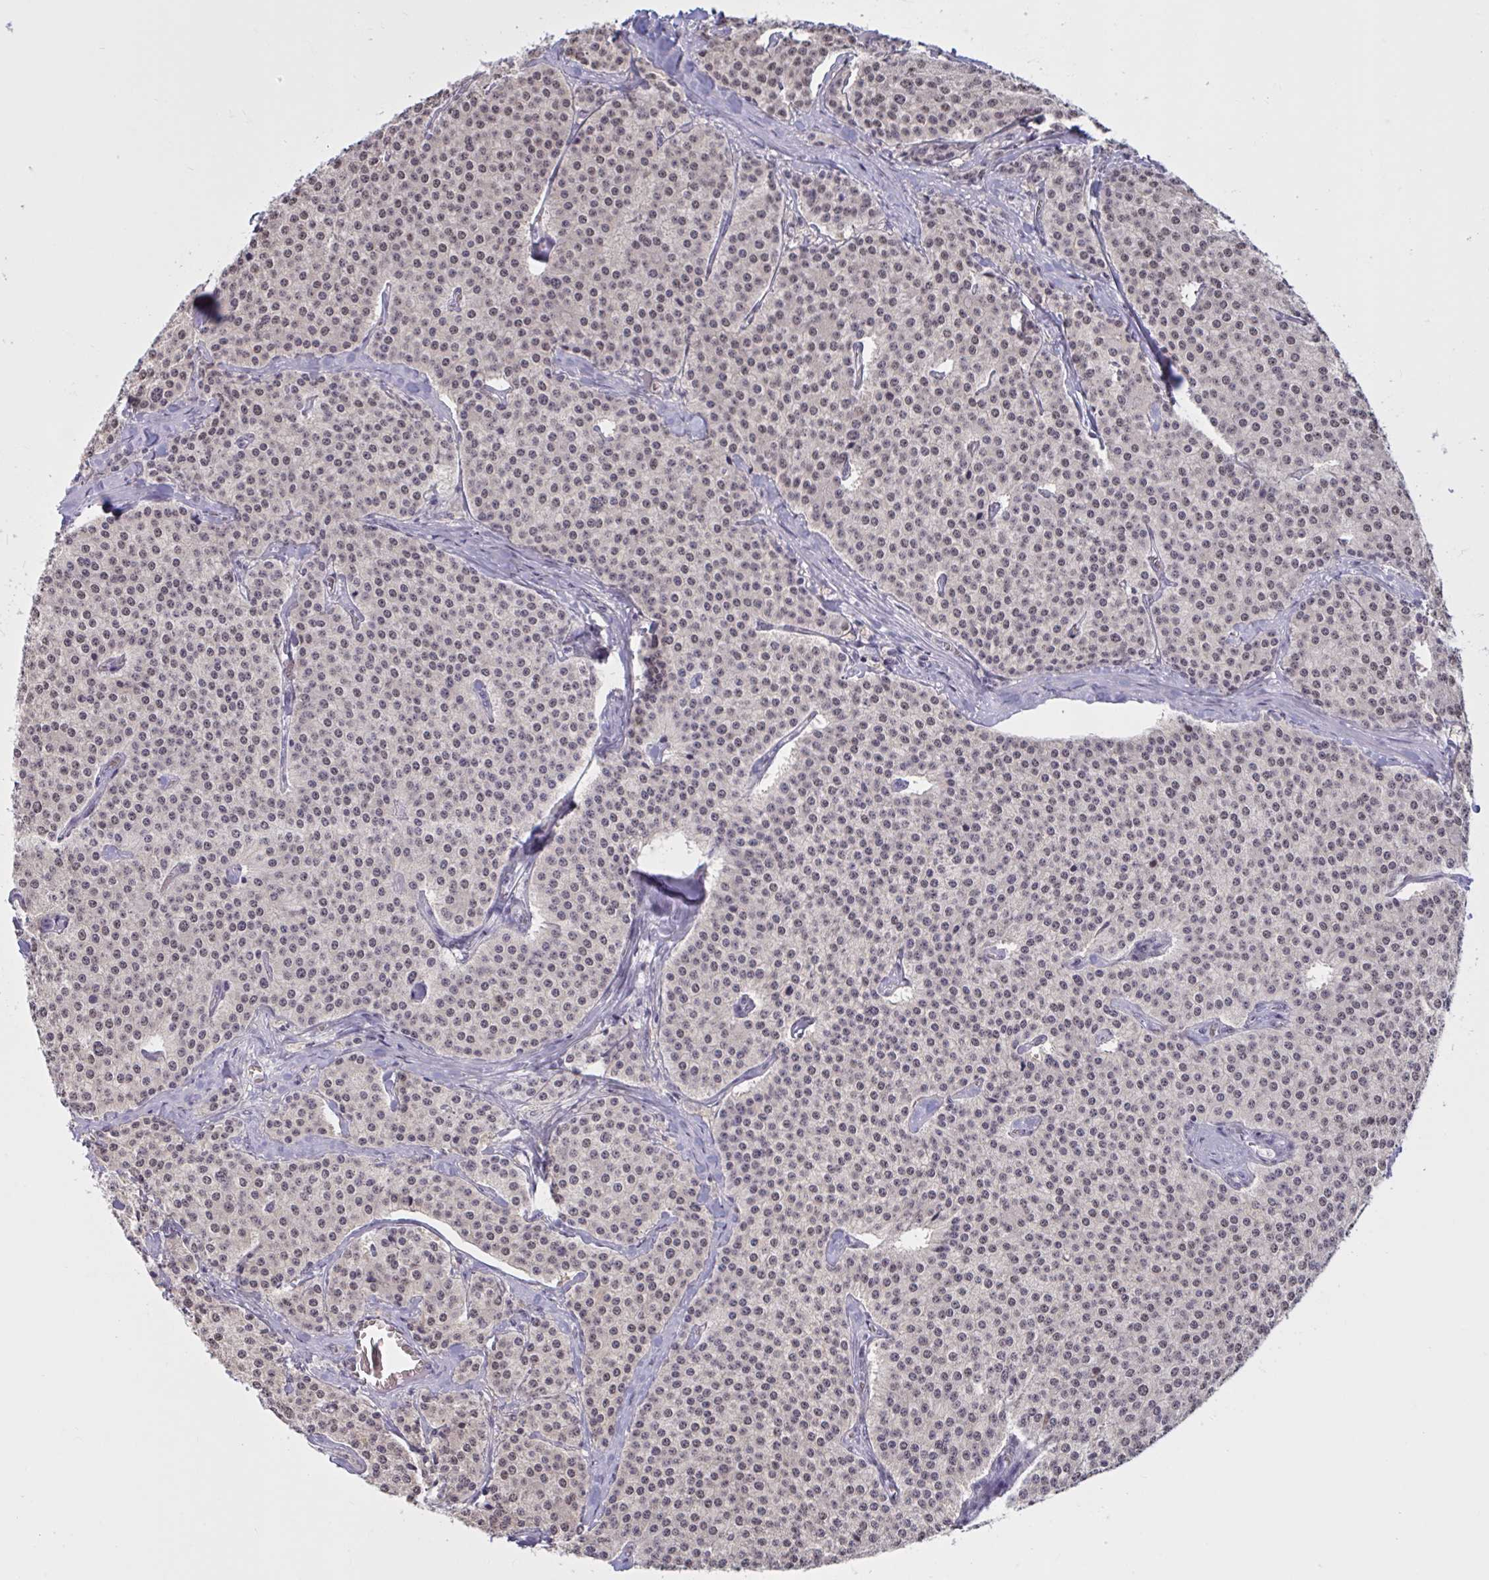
{"staining": {"intensity": "weak", "quantity": "25%-75%", "location": "nuclear"}, "tissue": "carcinoid", "cell_type": "Tumor cells", "image_type": "cancer", "snomed": [{"axis": "morphology", "description": "Carcinoid, malignant, NOS"}, {"axis": "topography", "description": "Small intestine"}], "caption": "A high-resolution histopathology image shows IHC staining of malignant carcinoid, which displays weak nuclear staining in approximately 25%-75% of tumor cells. The staining was performed using DAB, with brown indicating positive protein expression. Nuclei are stained blue with hematoxylin.", "gene": "RBL1", "patient": {"sex": "female", "age": 64}}